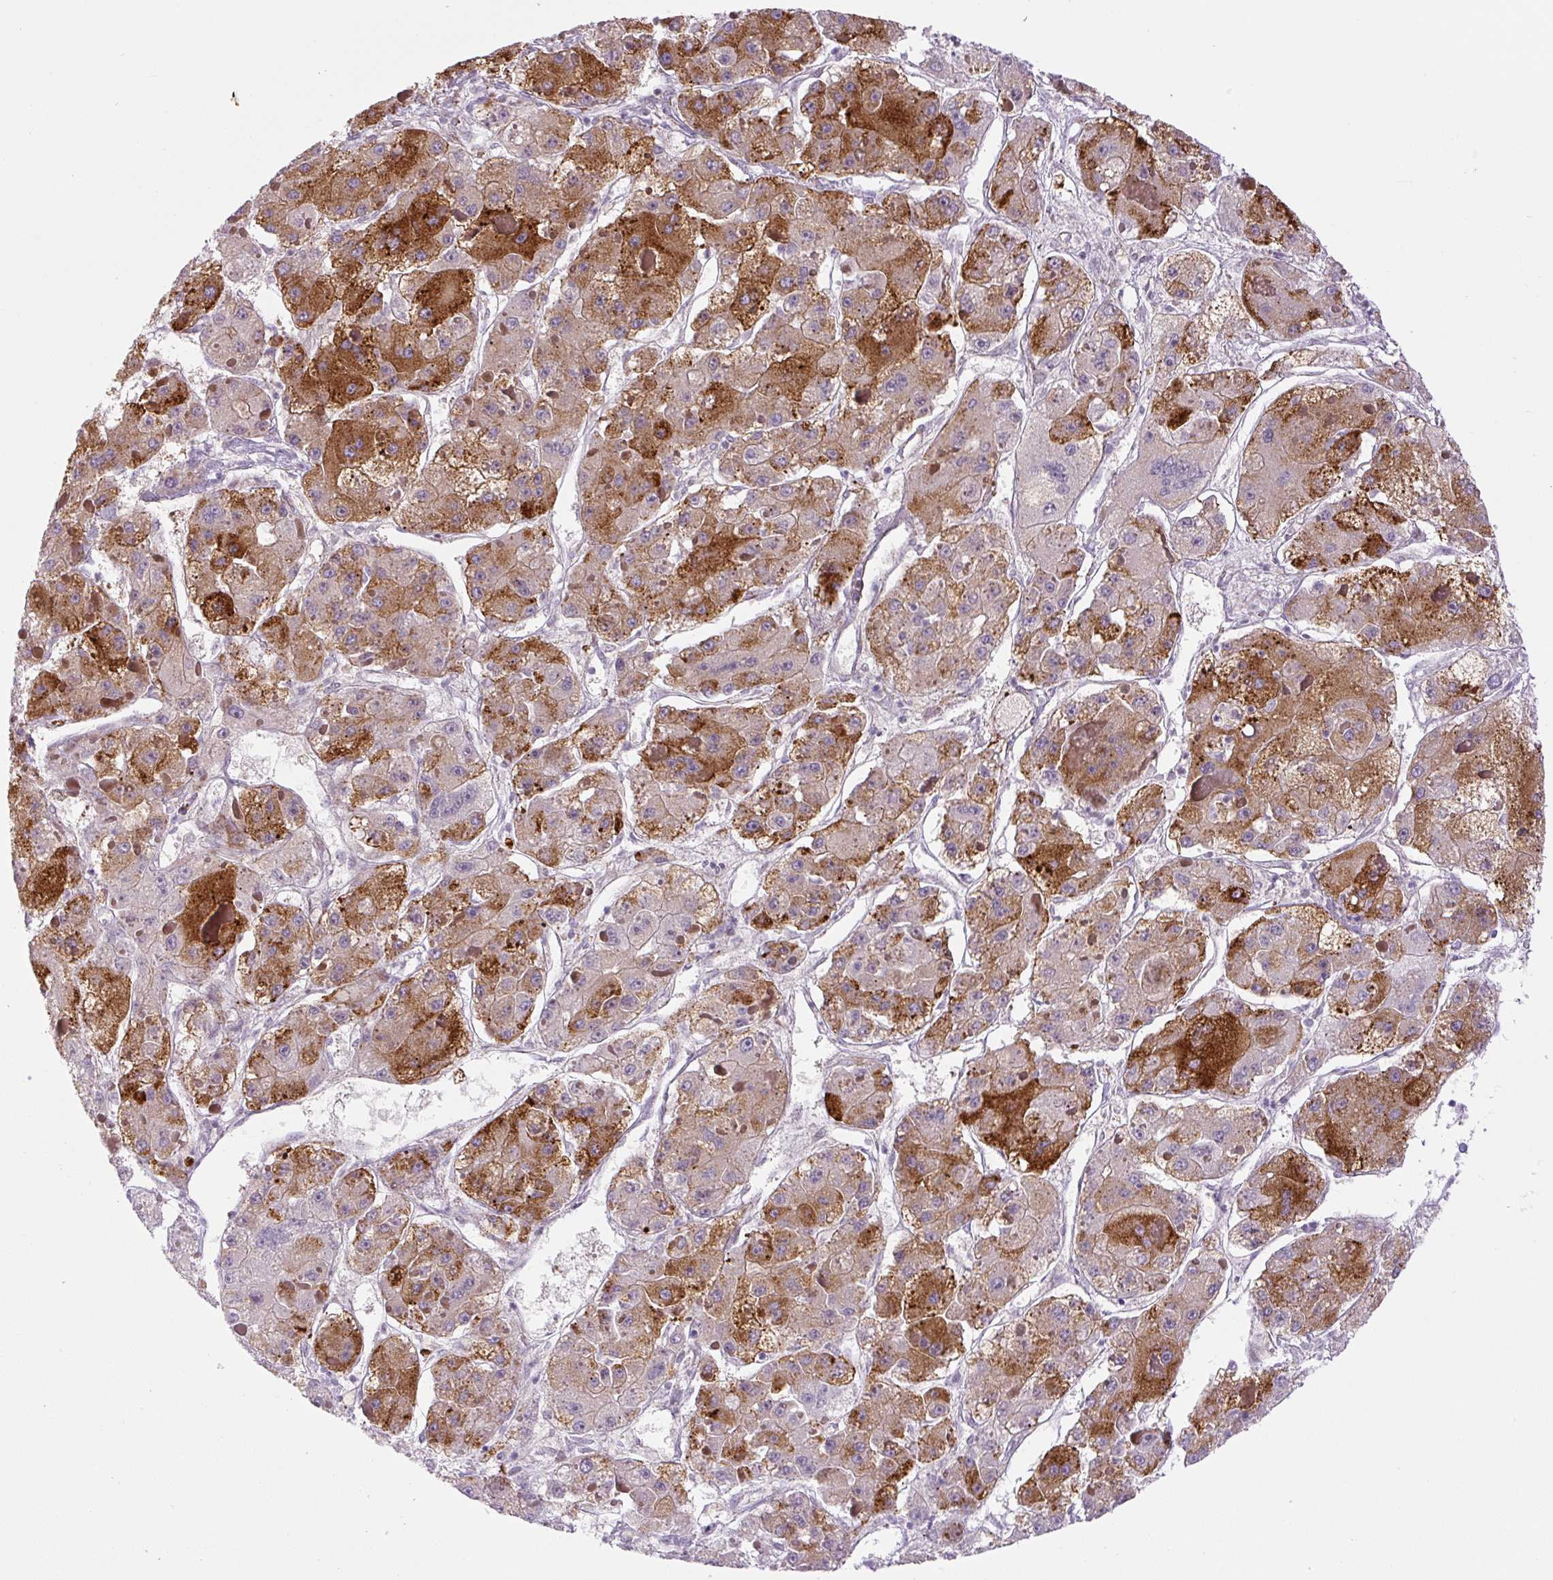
{"staining": {"intensity": "moderate", "quantity": ">75%", "location": "cytoplasmic/membranous"}, "tissue": "liver cancer", "cell_type": "Tumor cells", "image_type": "cancer", "snomed": [{"axis": "morphology", "description": "Carcinoma, Hepatocellular, NOS"}, {"axis": "topography", "description": "Liver"}], "caption": "Tumor cells demonstrate moderate cytoplasmic/membranous positivity in about >75% of cells in hepatocellular carcinoma (liver). (brown staining indicates protein expression, while blue staining denotes nuclei).", "gene": "DISP3", "patient": {"sex": "female", "age": 73}}